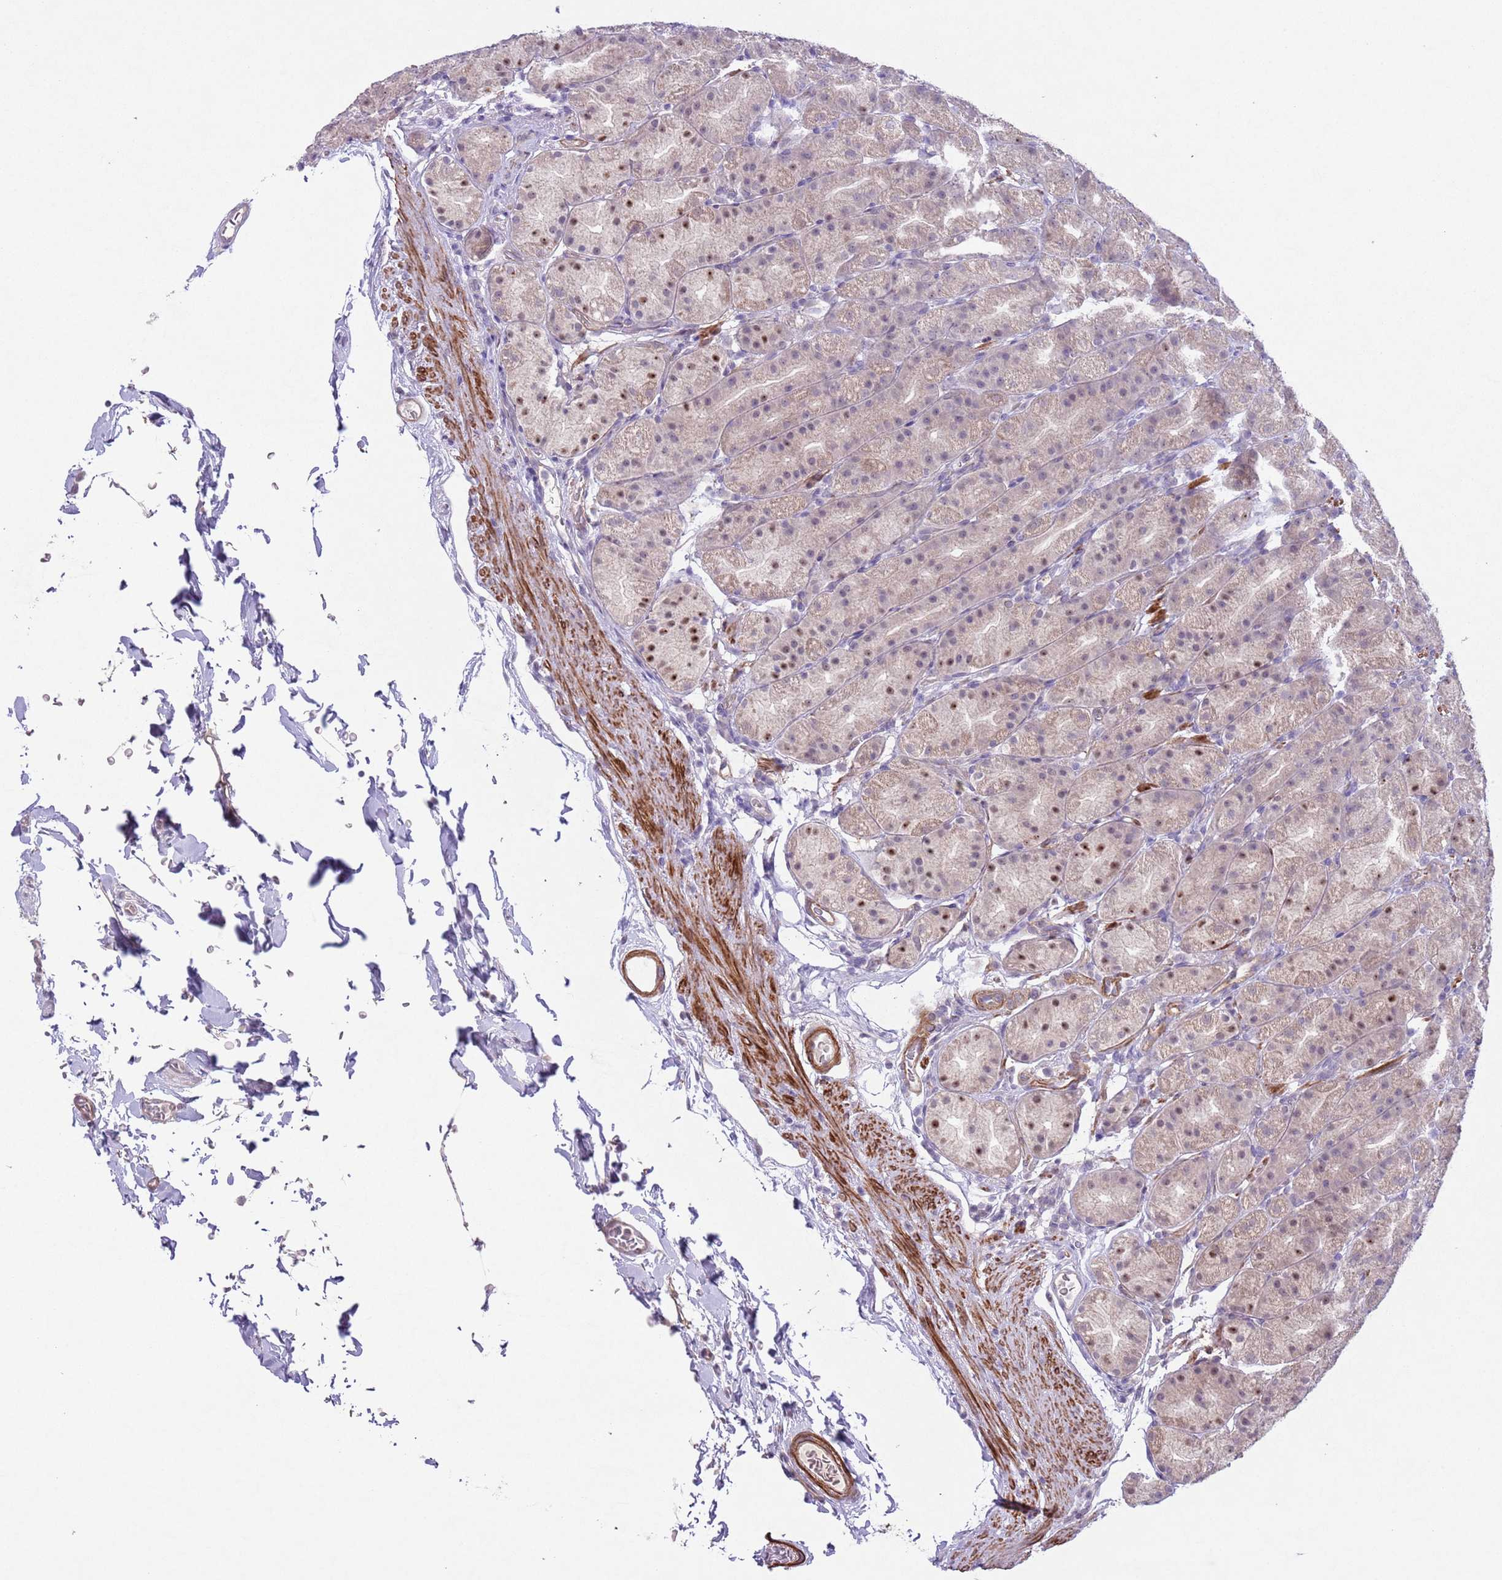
{"staining": {"intensity": "strong", "quantity": "25%-75%", "location": "nuclear"}, "tissue": "stomach", "cell_type": "Glandular cells", "image_type": "normal", "snomed": [{"axis": "morphology", "description": "Normal tissue, NOS"}, {"axis": "topography", "description": "Stomach, upper"}, {"axis": "topography", "description": "Stomach"}], "caption": "Protein positivity by IHC reveals strong nuclear expression in approximately 25%-75% of glandular cells in normal stomach.", "gene": "CCNI", "patient": {"sex": "male", "age": 68}}